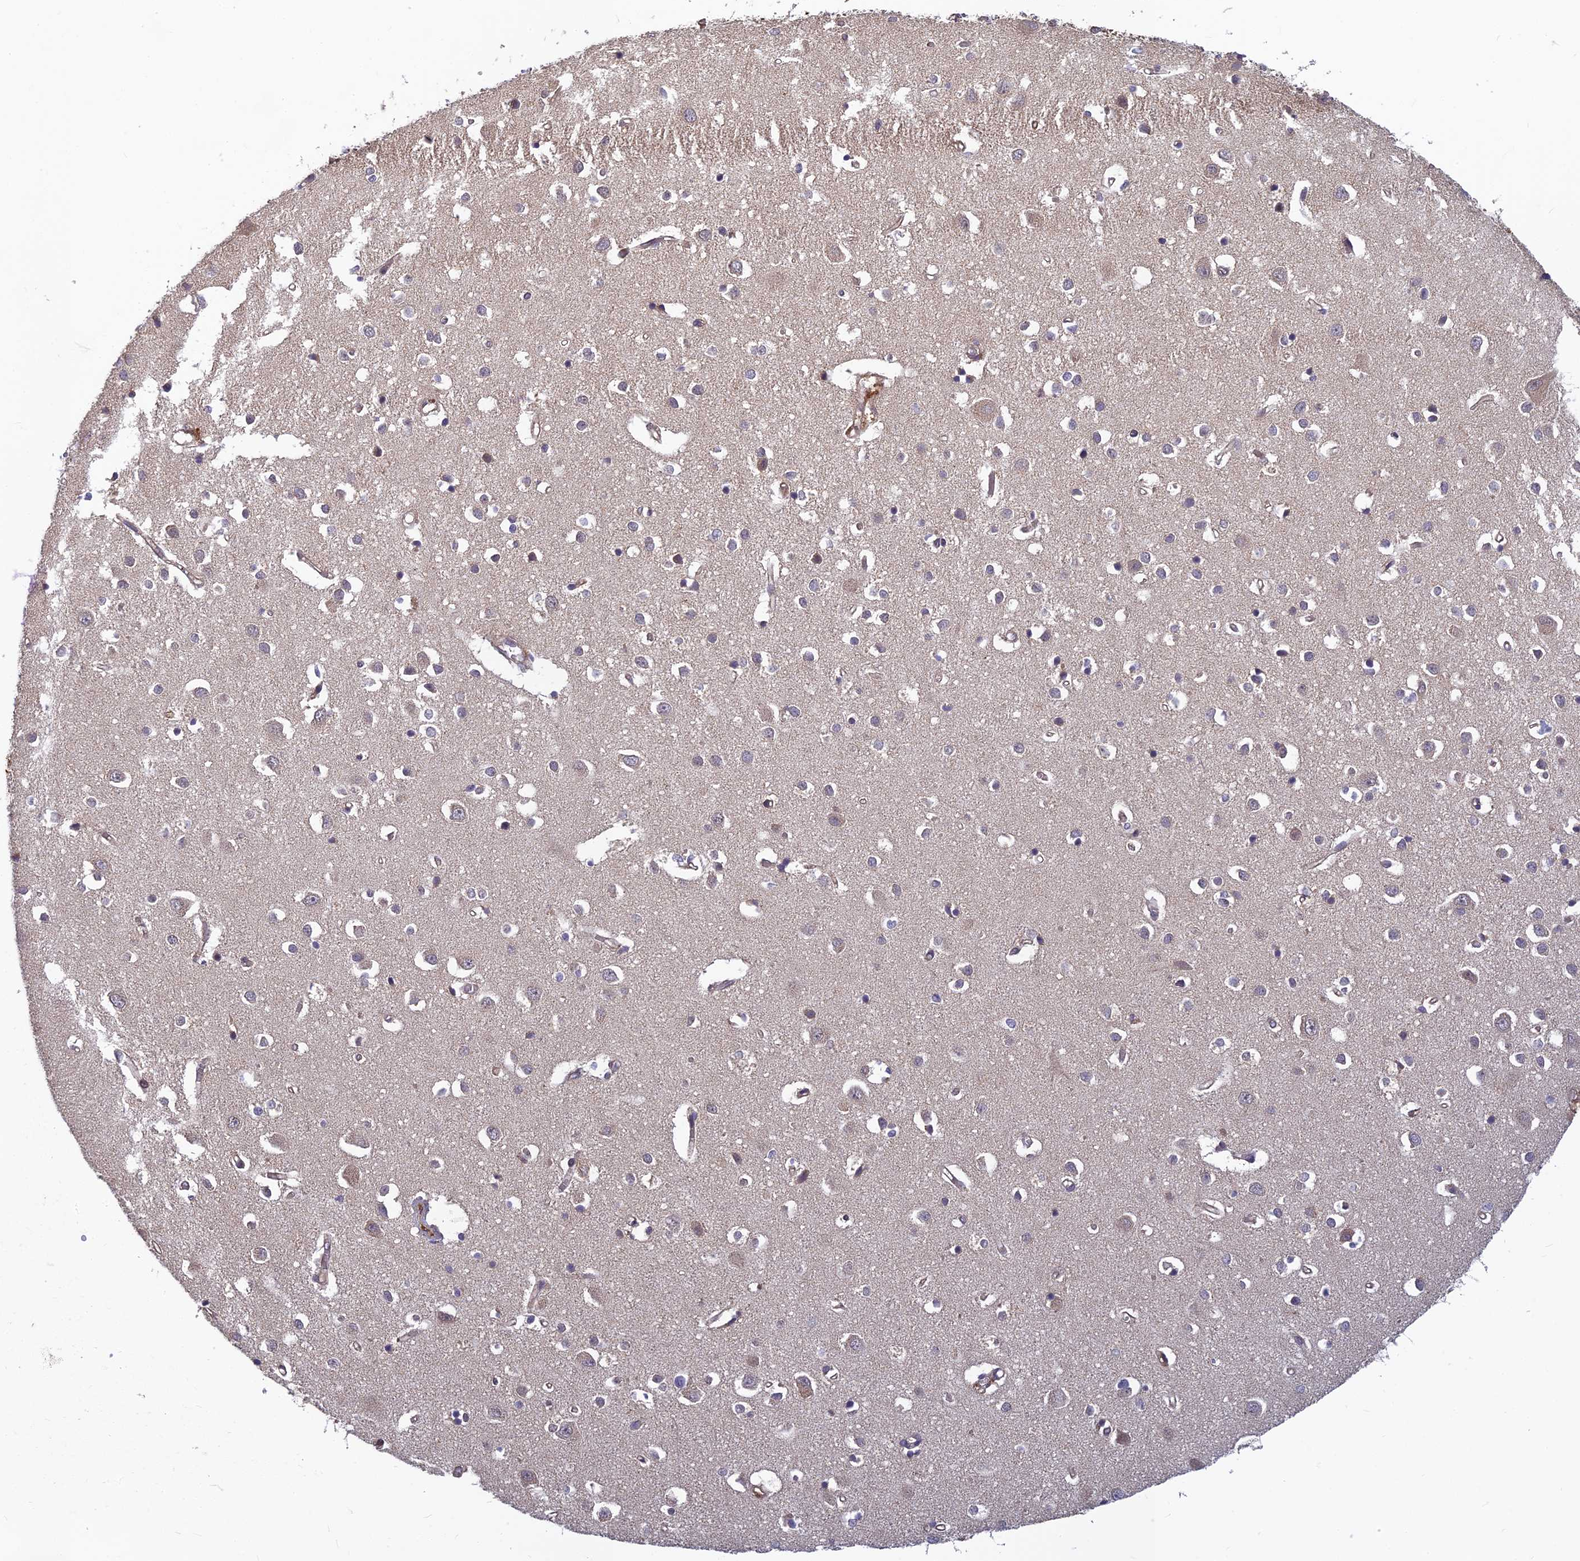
{"staining": {"intensity": "negative", "quantity": "none", "location": "none"}, "tissue": "cerebral cortex", "cell_type": "Endothelial cells", "image_type": "normal", "snomed": [{"axis": "morphology", "description": "Normal tissue, NOS"}, {"axis": "topography", "description": "Cerebral cortex"}], "caption": "This histopathology image is of benign cerebral cortex stained with immunohistochemistry (IHC) to label a protein in brown with the nuclei are counter-stained blue. There is no expression in endothelial cells. (Immunohistochemistry (ihc), brightfield microscopy, high magnification).", "gene": "PIKFYVE", "patient": {"sex": "female", "age": 64}}